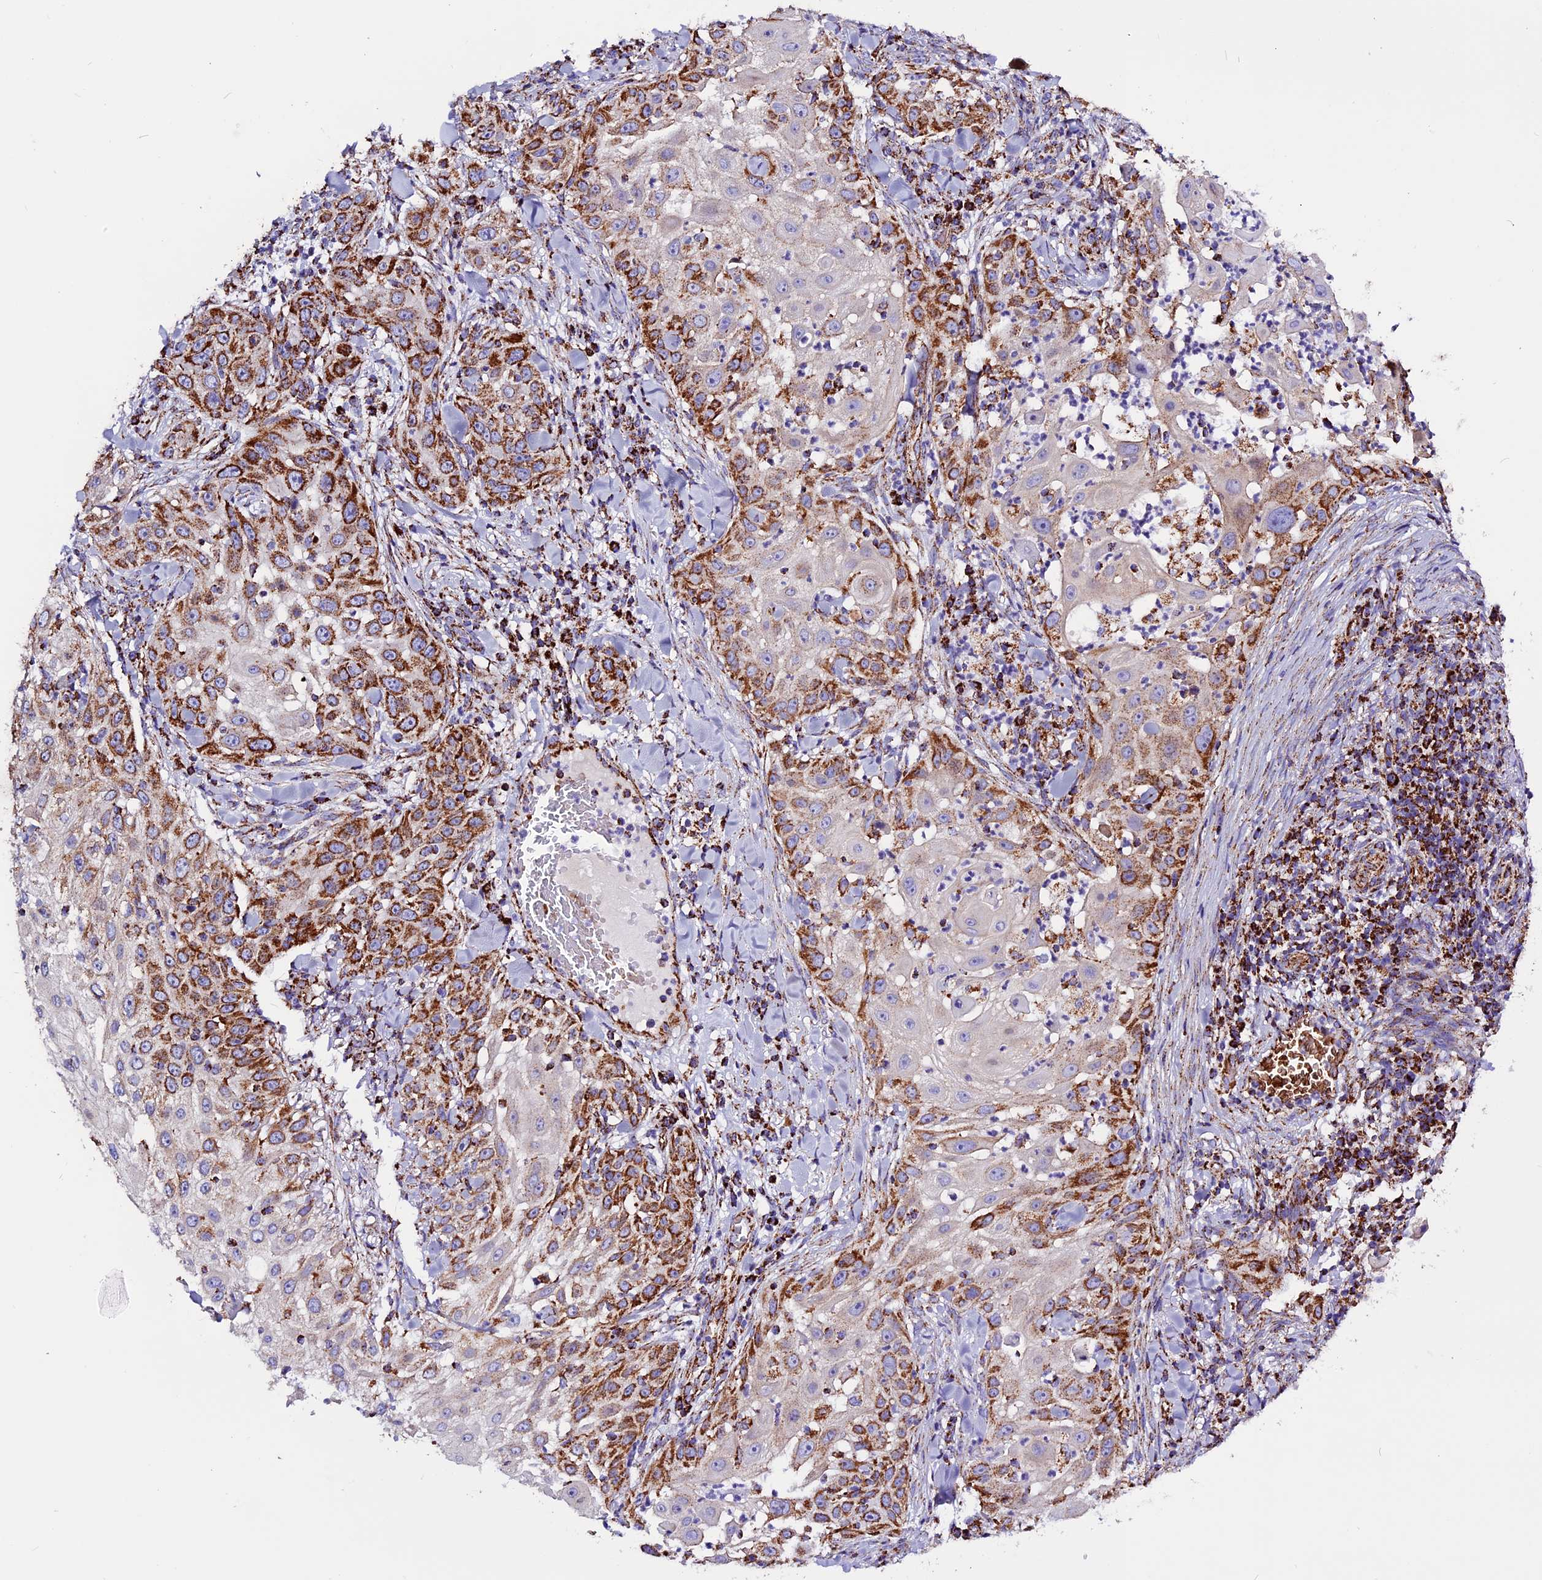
{"staining": {"intensity": "strong", "quantity": "25%-75%", "location": "cytoplasmic/membranous"}, "tissue": "skin cancer", "cell_type": "Tumor cells", "image_type": "cancer", "snomed": [{"axis": "morphology", "description": "Squamous cell carcinoma, NOS"}, {"axis": "topography", "description": "Skin"}], "caption": "Skin cancer stained with a brown dye reveals strong cytoplasmic/membranous positive positivity in approximately 25%-75% of tumor cells.", "gene": "CX3CL1", "patient": {"sex": "female", "age": 44}}